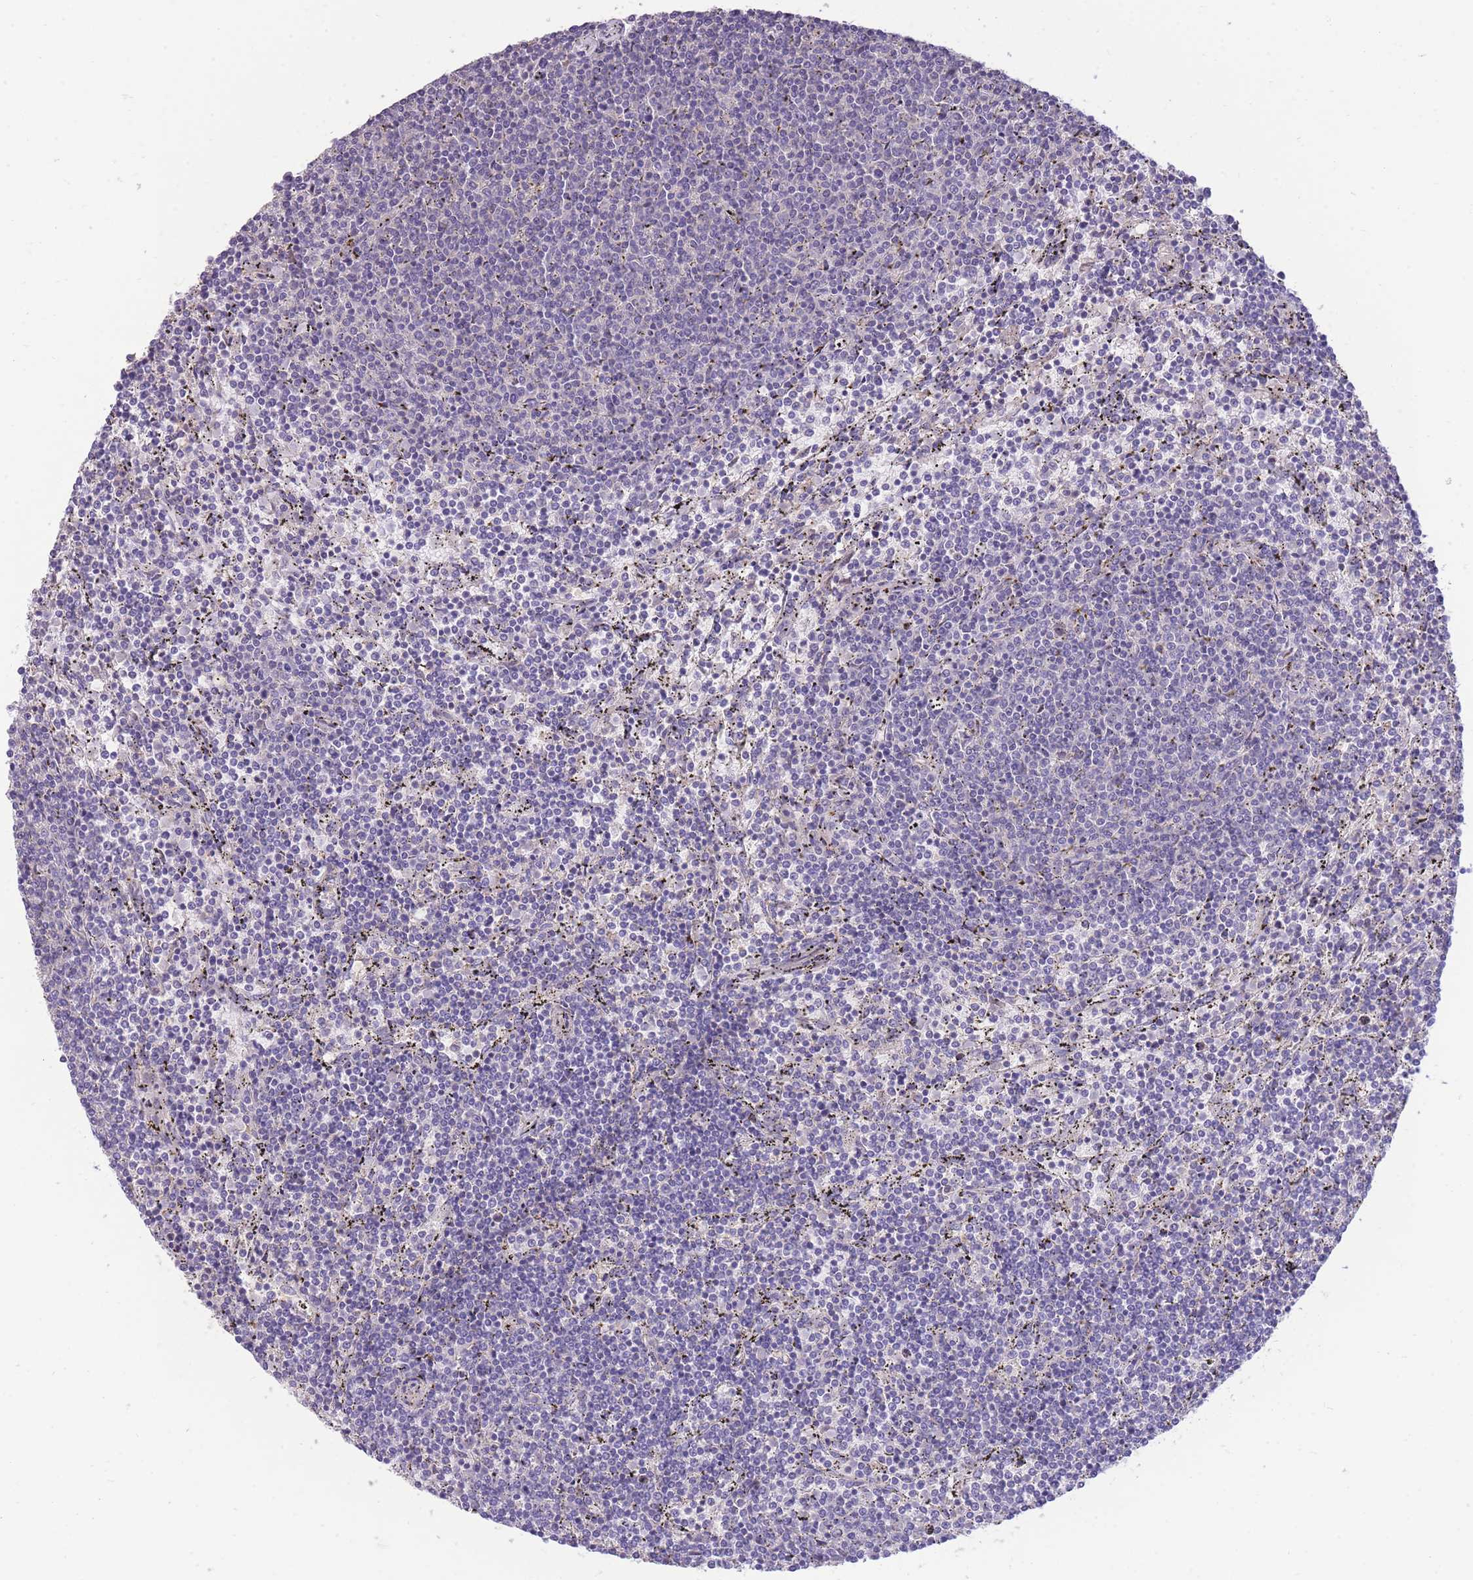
{"staining": {"intensity": "negative", "quantity": "none", "location": "none"}, "tissue": "lymphoma", "cell_type": "Tumor cells", "image_type": "cancer", "snomed": [{"axis": "morphology", "description": "Malignant lymphoma, non-Hodgkin's type, Low grade"}, {"axis": "topography", "description": "Spleen"}], "caption": "Immunohistochemistry (IHC) image of human lymphoma stained for a protein (brown), which reveals no positivity in tumor cells. (DAB (3,3'-diaminobenzidine) immunohistochemistry, high magnification).", "gene": "OR5T1", "patient": {"sex": "female", "age": 50}}